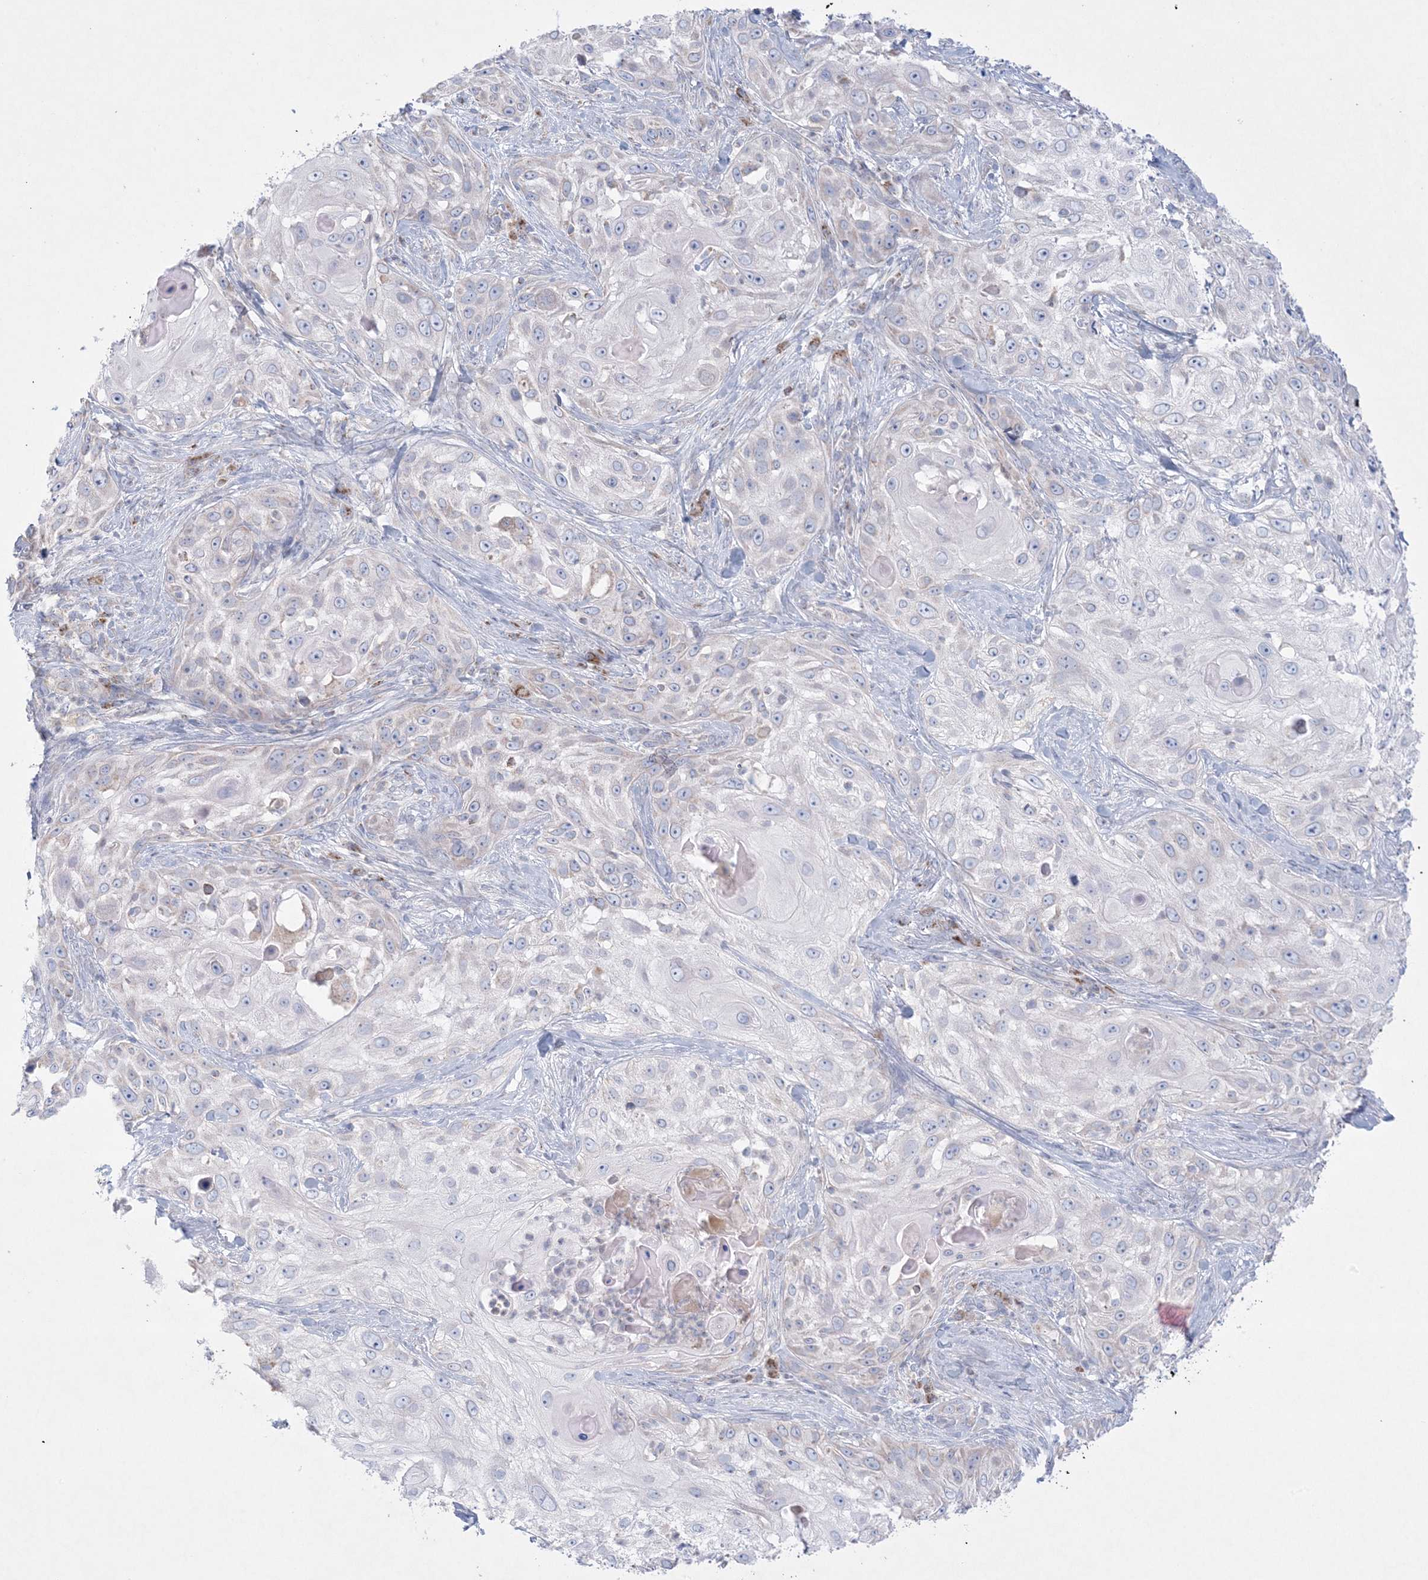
{"staining": {"intensity": "negative", "quantity": "none", "location": "none"}, "tissue": "skin cancer", "cell_type": "Tumor cells", "image_type": "cancer", "snomed": [{"axis": "morphology", "description": "Squamous cell carcinoma, NOS"}, {"axis": "topography", "description": "Skin"}], "caption": "This image is of squamous cell carcinoma (skin) stained with immunohistochemistry (IHC) to label a protein in brown with the nuclei are counter-stained blue. There is no expression in tumor cells.", "gene": "KCTD6", "patient": {"sex": "female", "age": 44}}